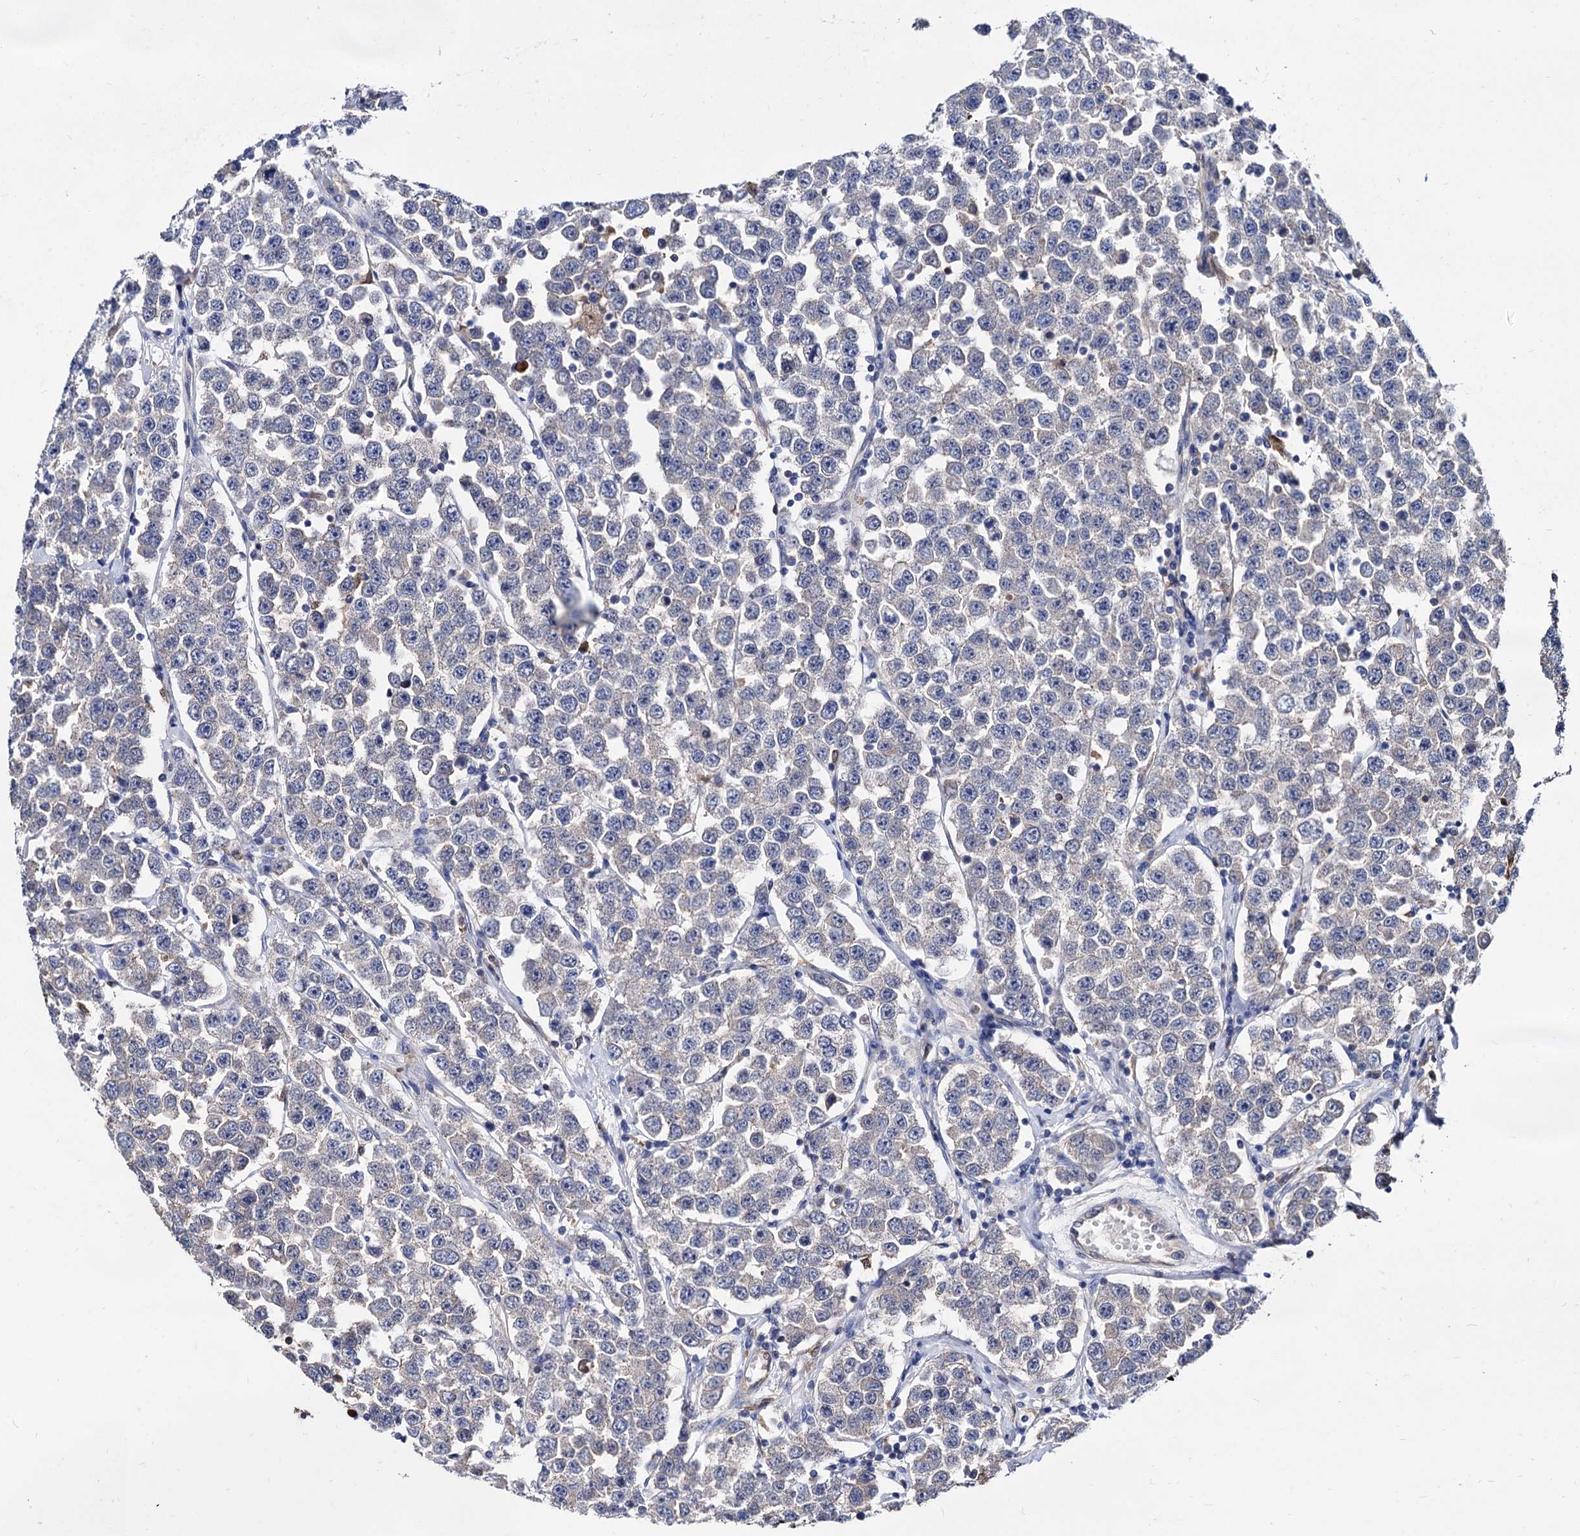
{"staining": {"intensity": "negative", "quantity": "none", "location": "none"}, "tissue": "testis cancer", "cell_type": "Tumor cells", "image_type": "cancer", "snomed": [{"axis": "morphology", "description": "Seminoma, NOS"}, {"axis": "topography", "description": "Testis"}], "caption": "Micrograph shows no significant protein expression in tumor cells of testis seminoma. (Stains: DAB (3,3'-diaminobenzidine) immunohistochemistry with hematoxylin counter stain, Microscopy: brightfield microscopy at high magnification).", "gene": "CPPED1", "patient": {"sex": "male", "age": 28}}